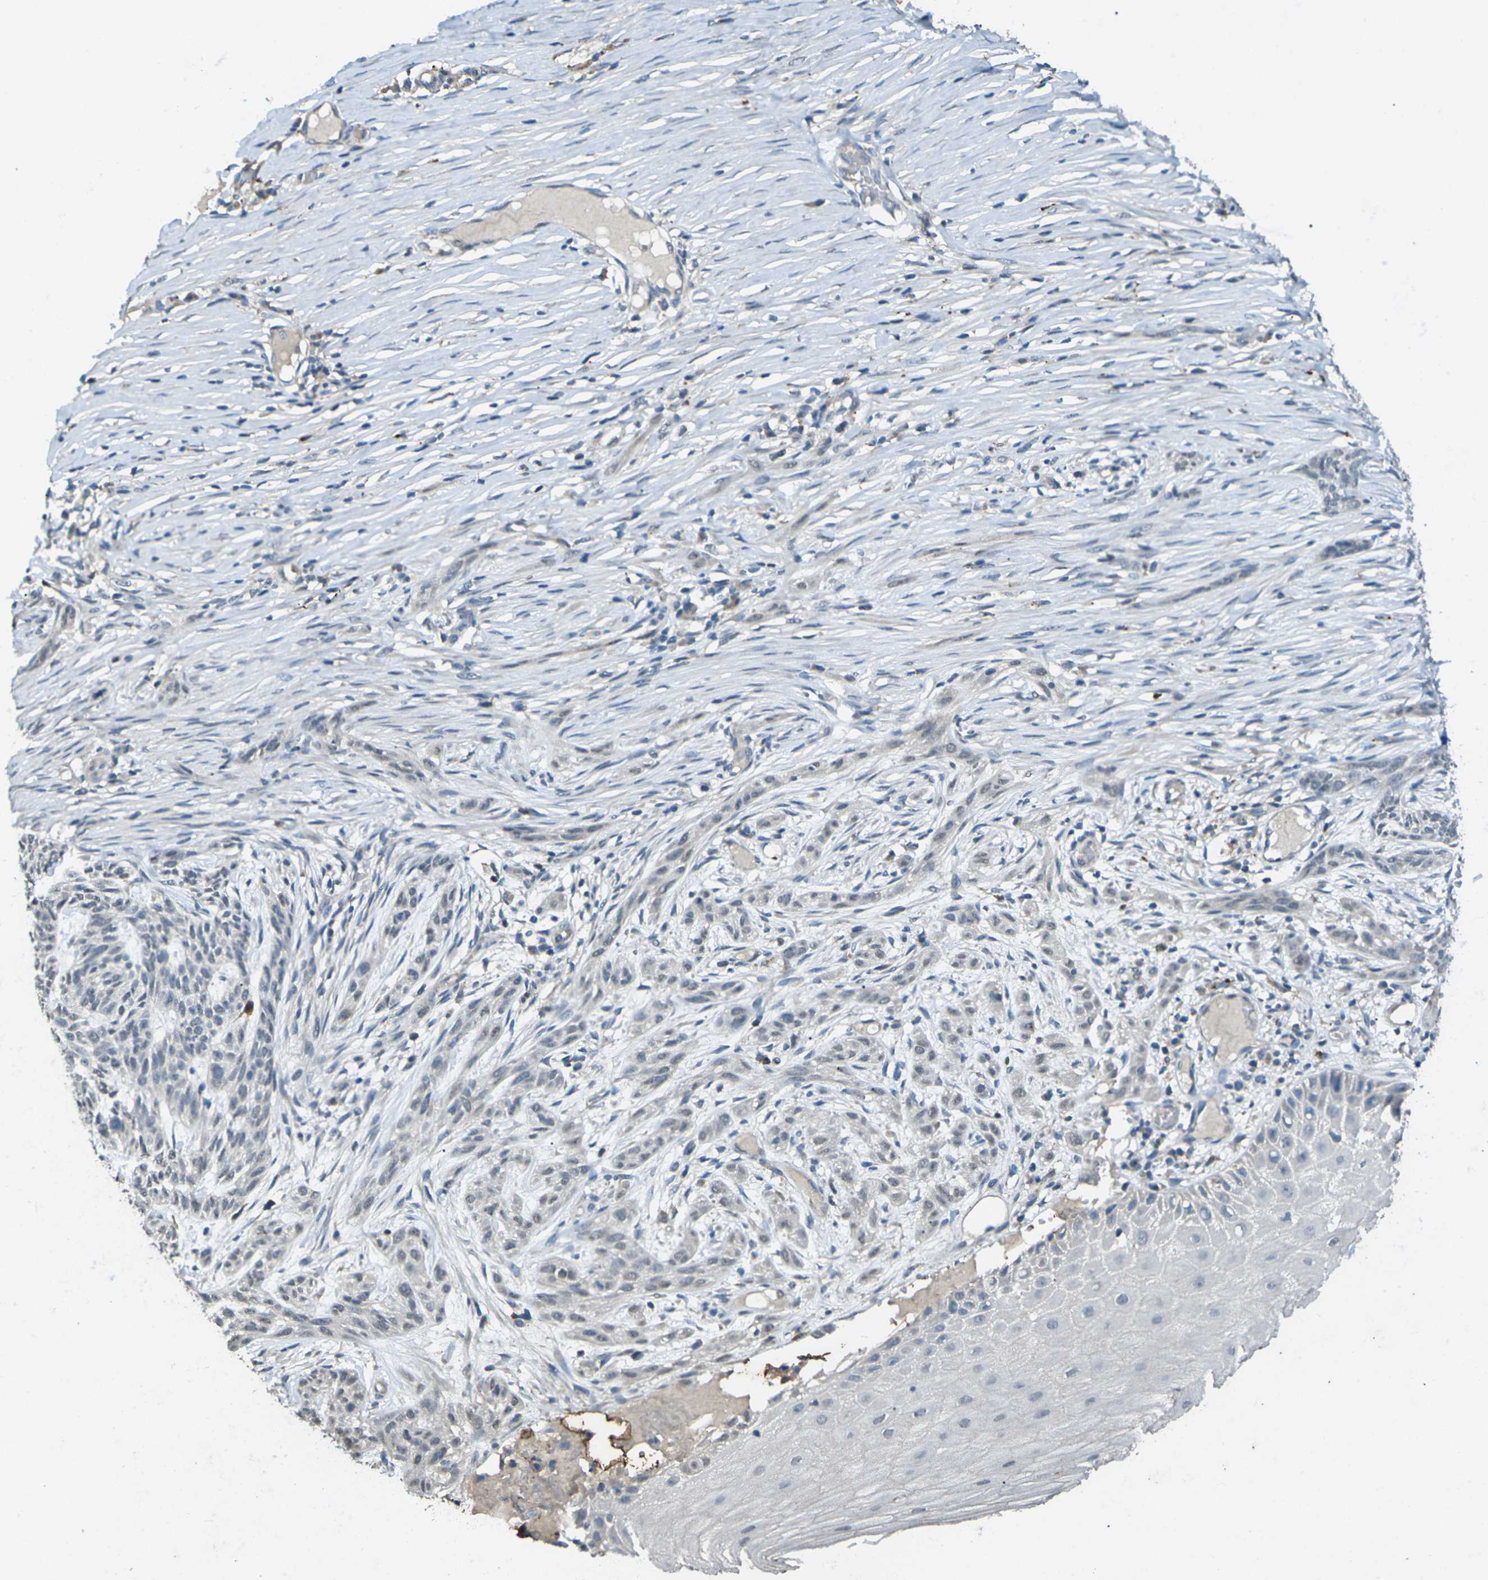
{"staining": {"intensity": "negative", "quantity": "none", "location": "none"}, "tissue": "skin cancer", "cell_type": "Tumor cells", "image_type": "cancer", "snomed": [{"axis": "morphology", "description": "Basal cell carcinoma"}, {"axis": "topography", "description": "Skin"}], "caption": "This is a histopathology image of immunohistochemistry (IHC) staining of skin cancer, which shows no staining in tumor cells.", "gene": "SIGLEC14", "patient": {"sex": "female", "age": 59}}